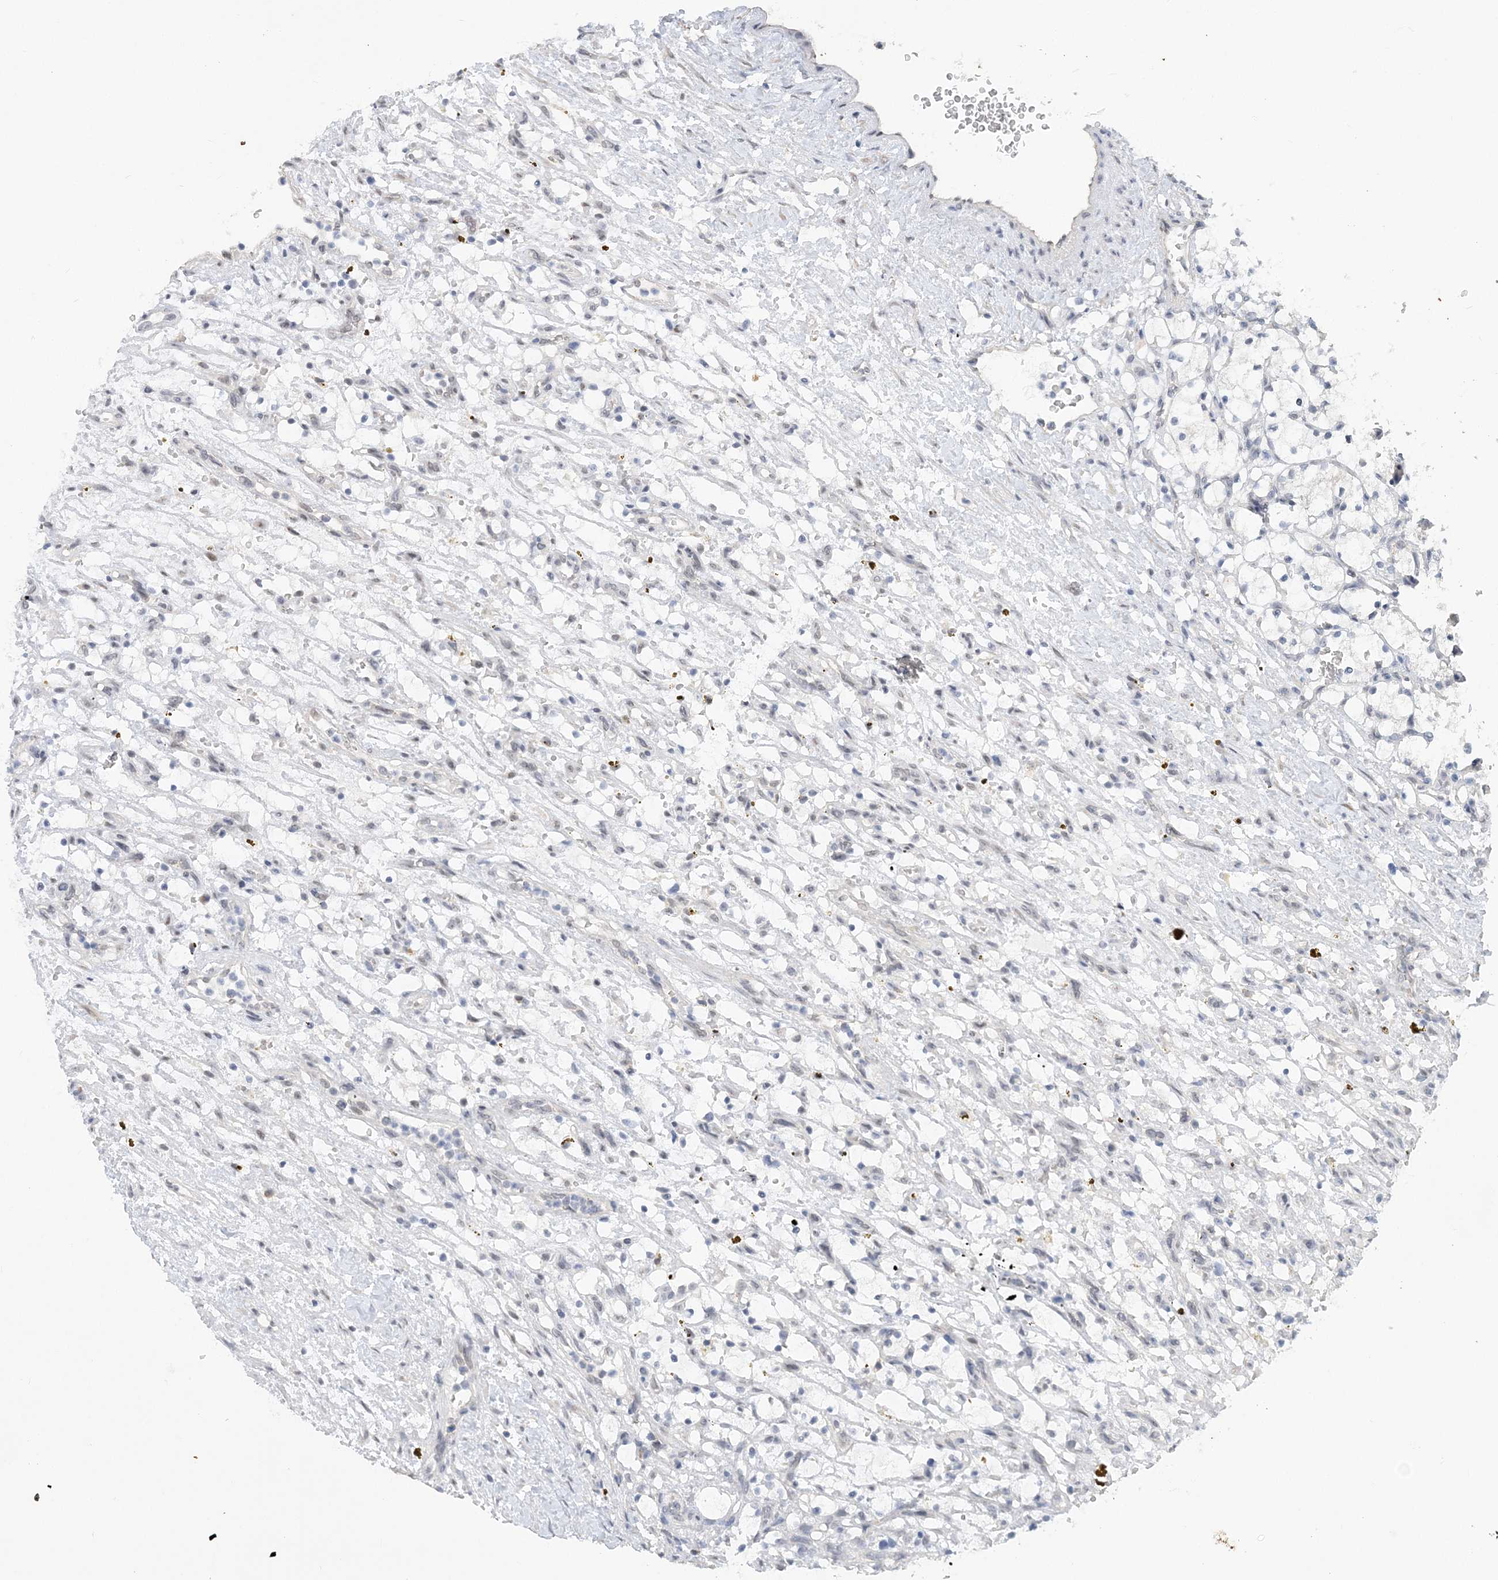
{"staining": {"intensity": "negative", "quantity": "none", "location": "none"}, "tissue": "renal cancer", "cell_type": "Tumor cells", "image_type": "cancer", "snomed": [{"axis": "morphology", "description": "Adenocarcinoma, NOS"}, {"axis": "topography", "description": "Kidney"}], "caption": "This is a histopathology image of immunohistochemistry staining of adenocarcinoma (renal), which shows no staining in tumor cells.", "gene": "WAC", "patient": {"sex": "female", "age": 69}}